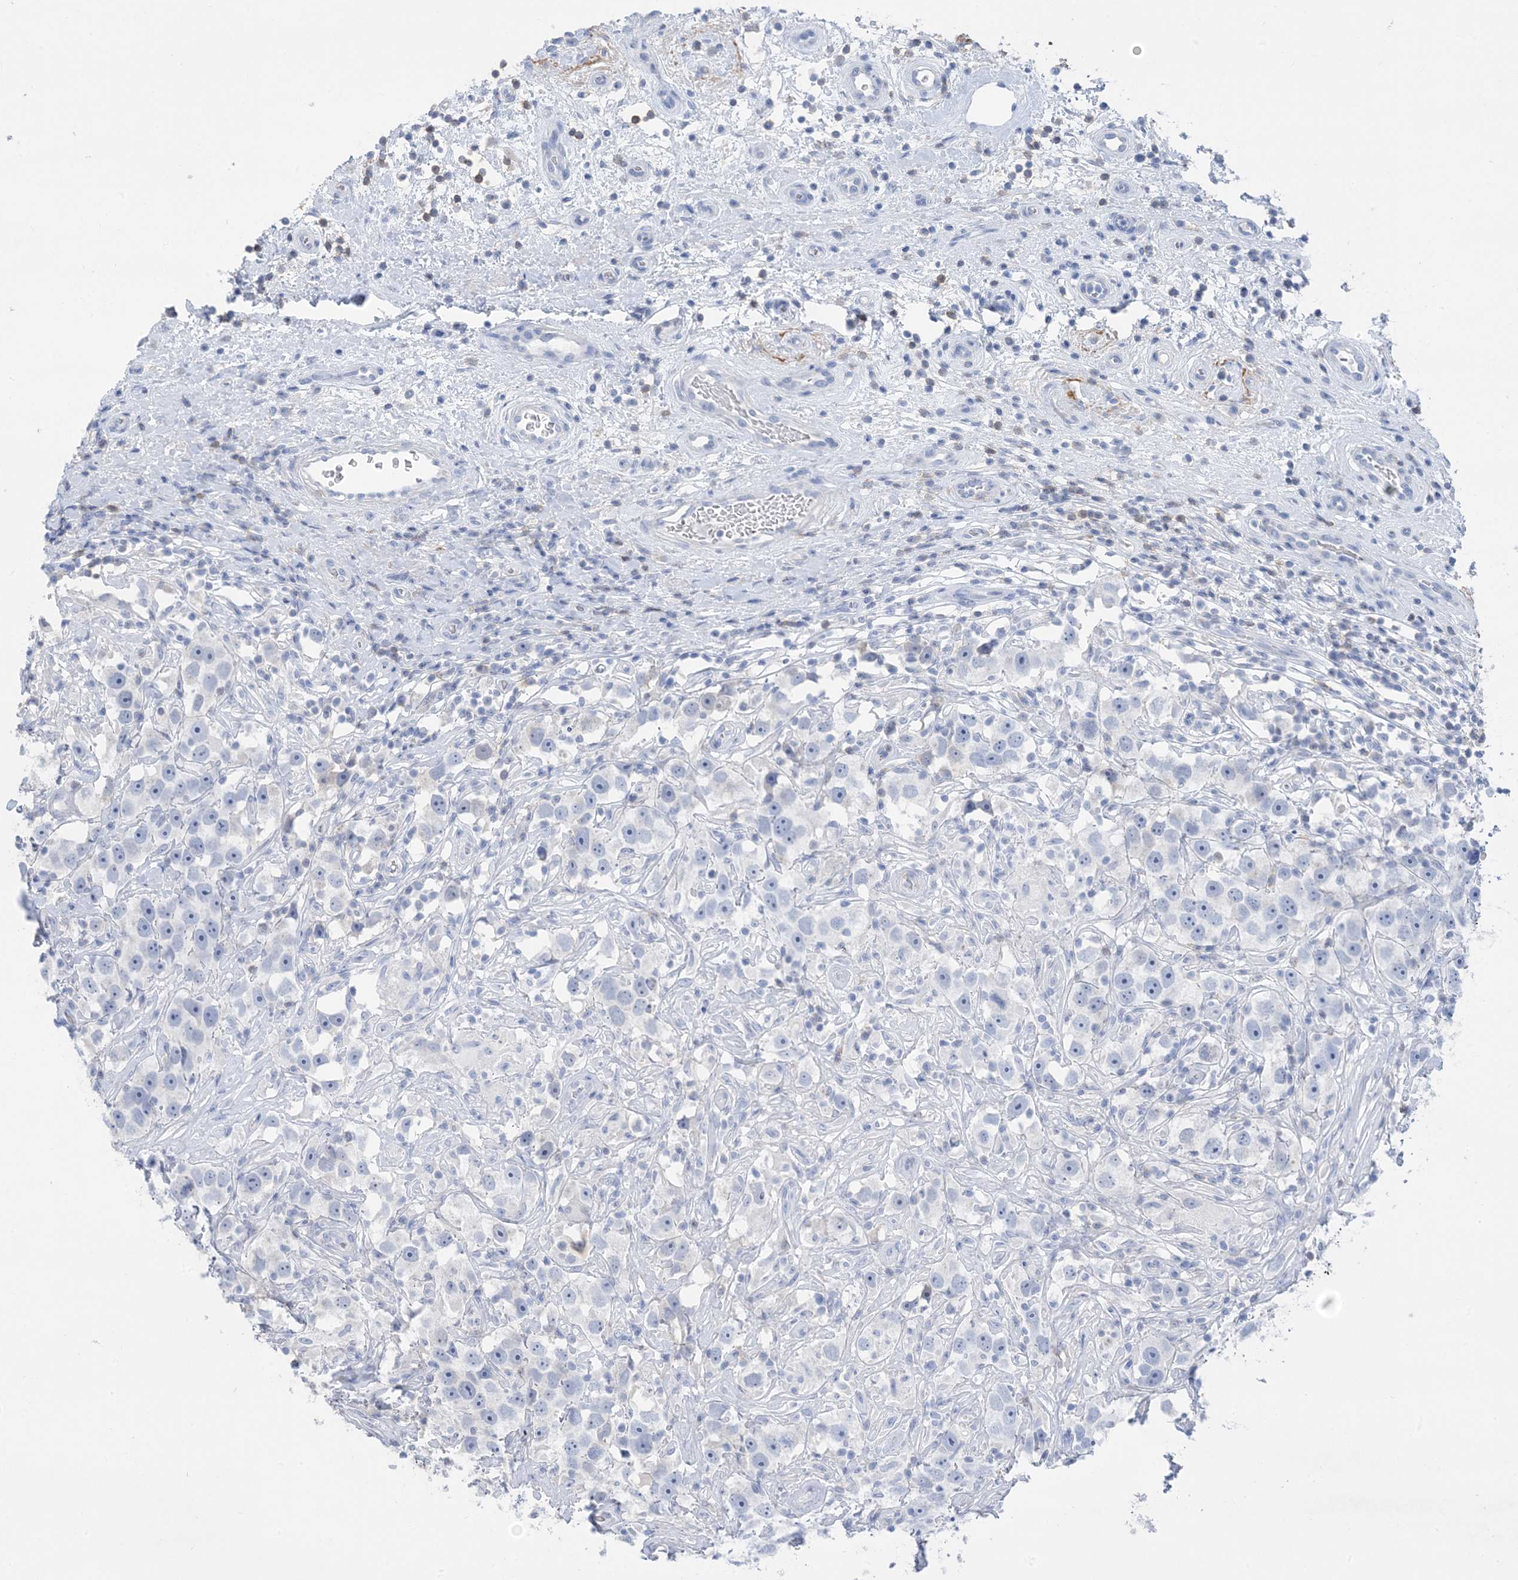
{"staining": {"intensity": "negative", "quantity": "none", "location": "none"}, "tissue": "testis cancer", "cell_type": "Tumor cells", "image_type": "cancer", "snomed": [{"axis": "morphology", "description": "Seminoma, NOS"}, {"axis": "topography", "description": "Testis"}], "caption": "Immunohistochemistry (IHC) photomicrograph of neoplastic tissue: seminoma (testis) stained with DAB (3,3'-diaminobenzidine) shows no significant protein staining in tumor cells. (DAB (3,3'-diaminobenzidine) immunohistochemistry (IHC) visualized using brightfield microscopy, high magnification).", "gene": "SH3YL1", "patient": {"sex": "male", "age": 49}}